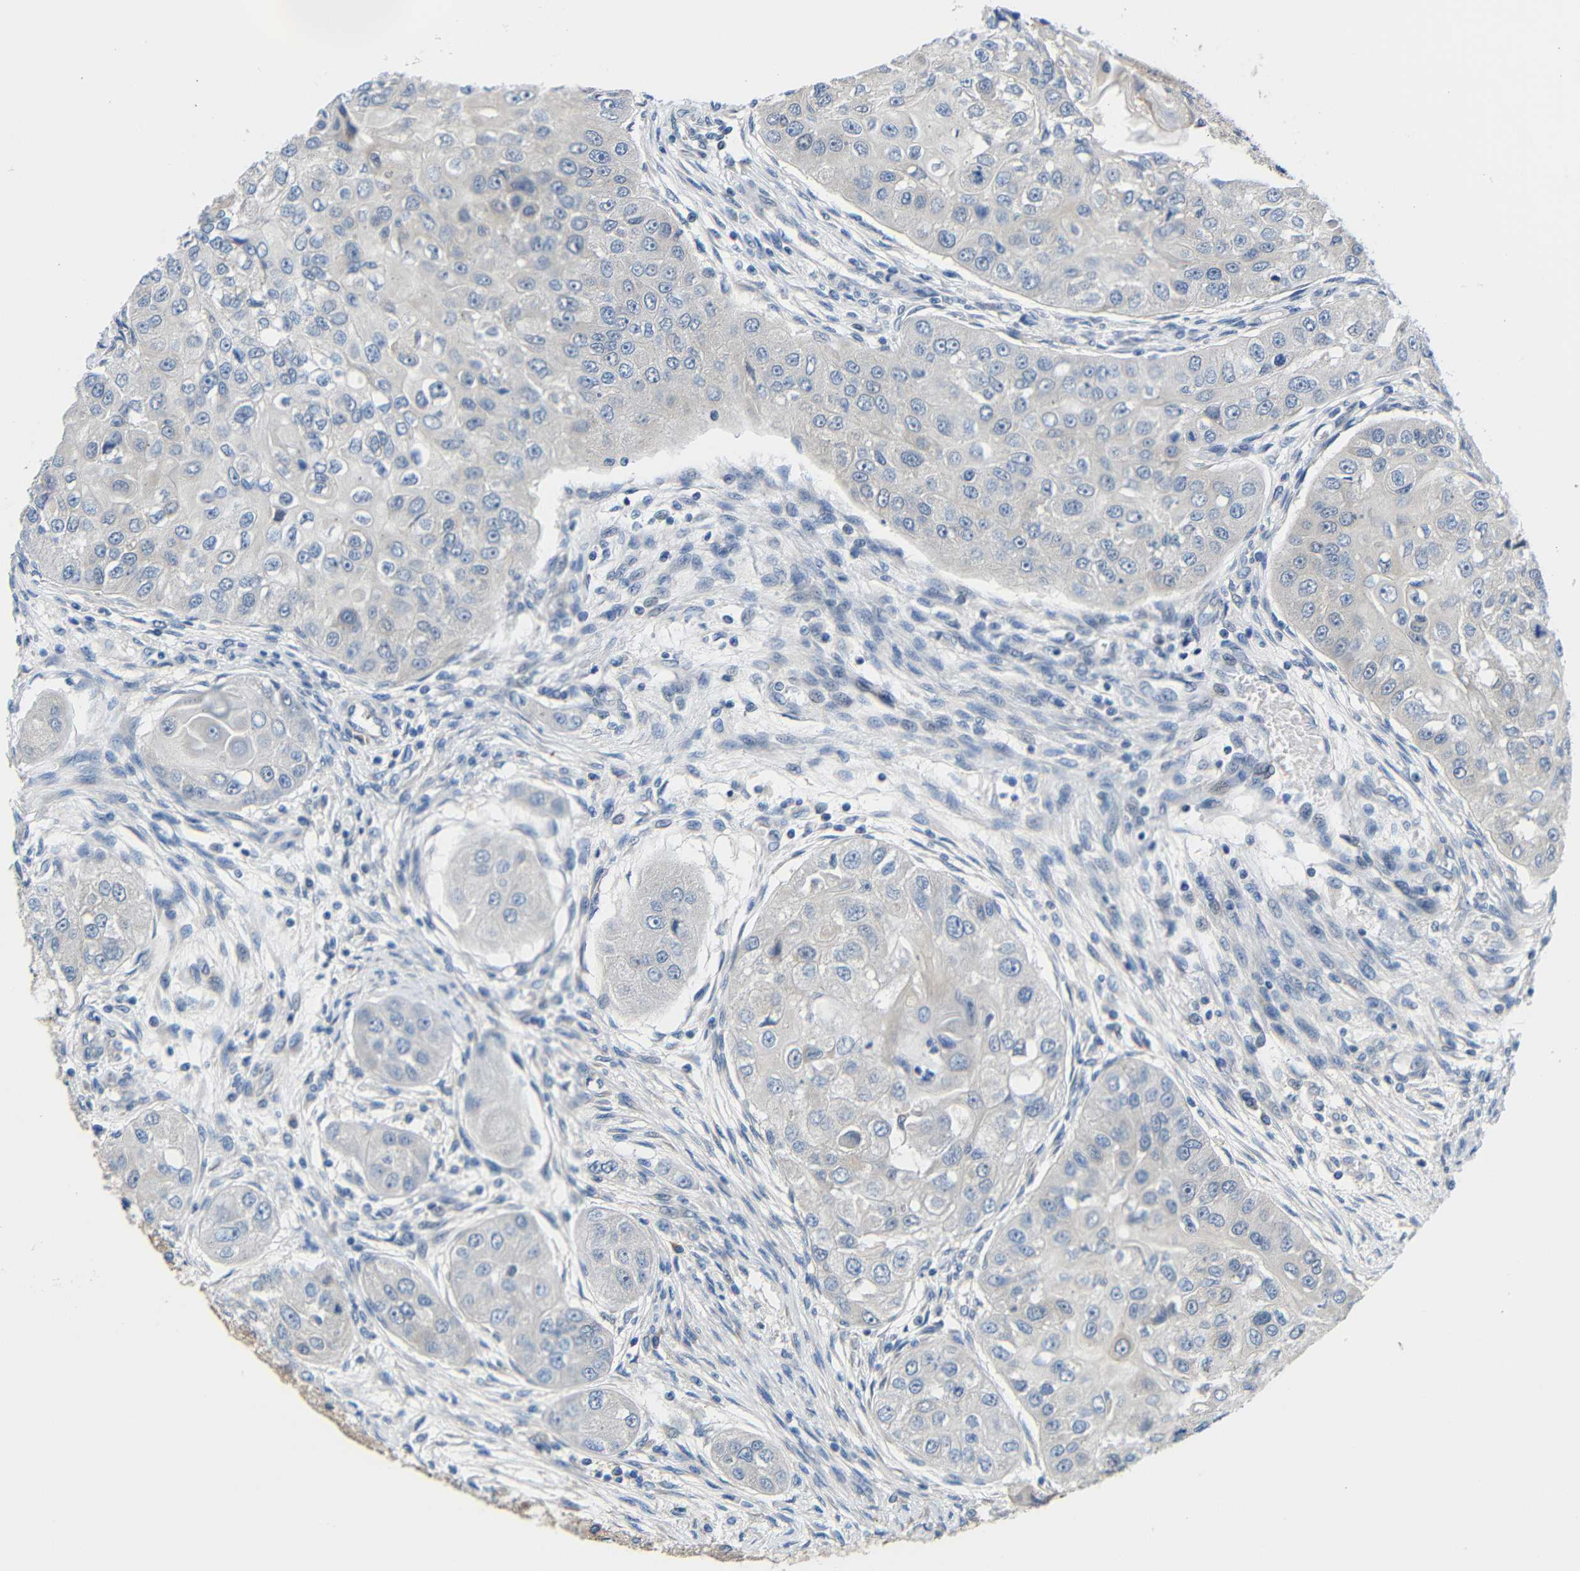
{"staining": {"intensity": "negative", "quantity": "none", "location": "none"}, "tissue": "head and neck cancer", "cell_type": "Tumor cells", "image_type": "cancer", "snomed": [{"axis": "morphology", "description": "Normal tissue, NOS"}, {"axis": "morphology", "description": "Squamous cell carcinoma, NOS"}, {"axis": "topography", "description": "Skeletal muscle"}, {"axis": "topography", "description": "Head-Neck"}], "caption": "A photomicrograph of human squamous cell carcinoma (head and neck) is negative for staining in tumor cells.", "gene": "NEGR1", "patient": {"sex": "male", "age": 51}}